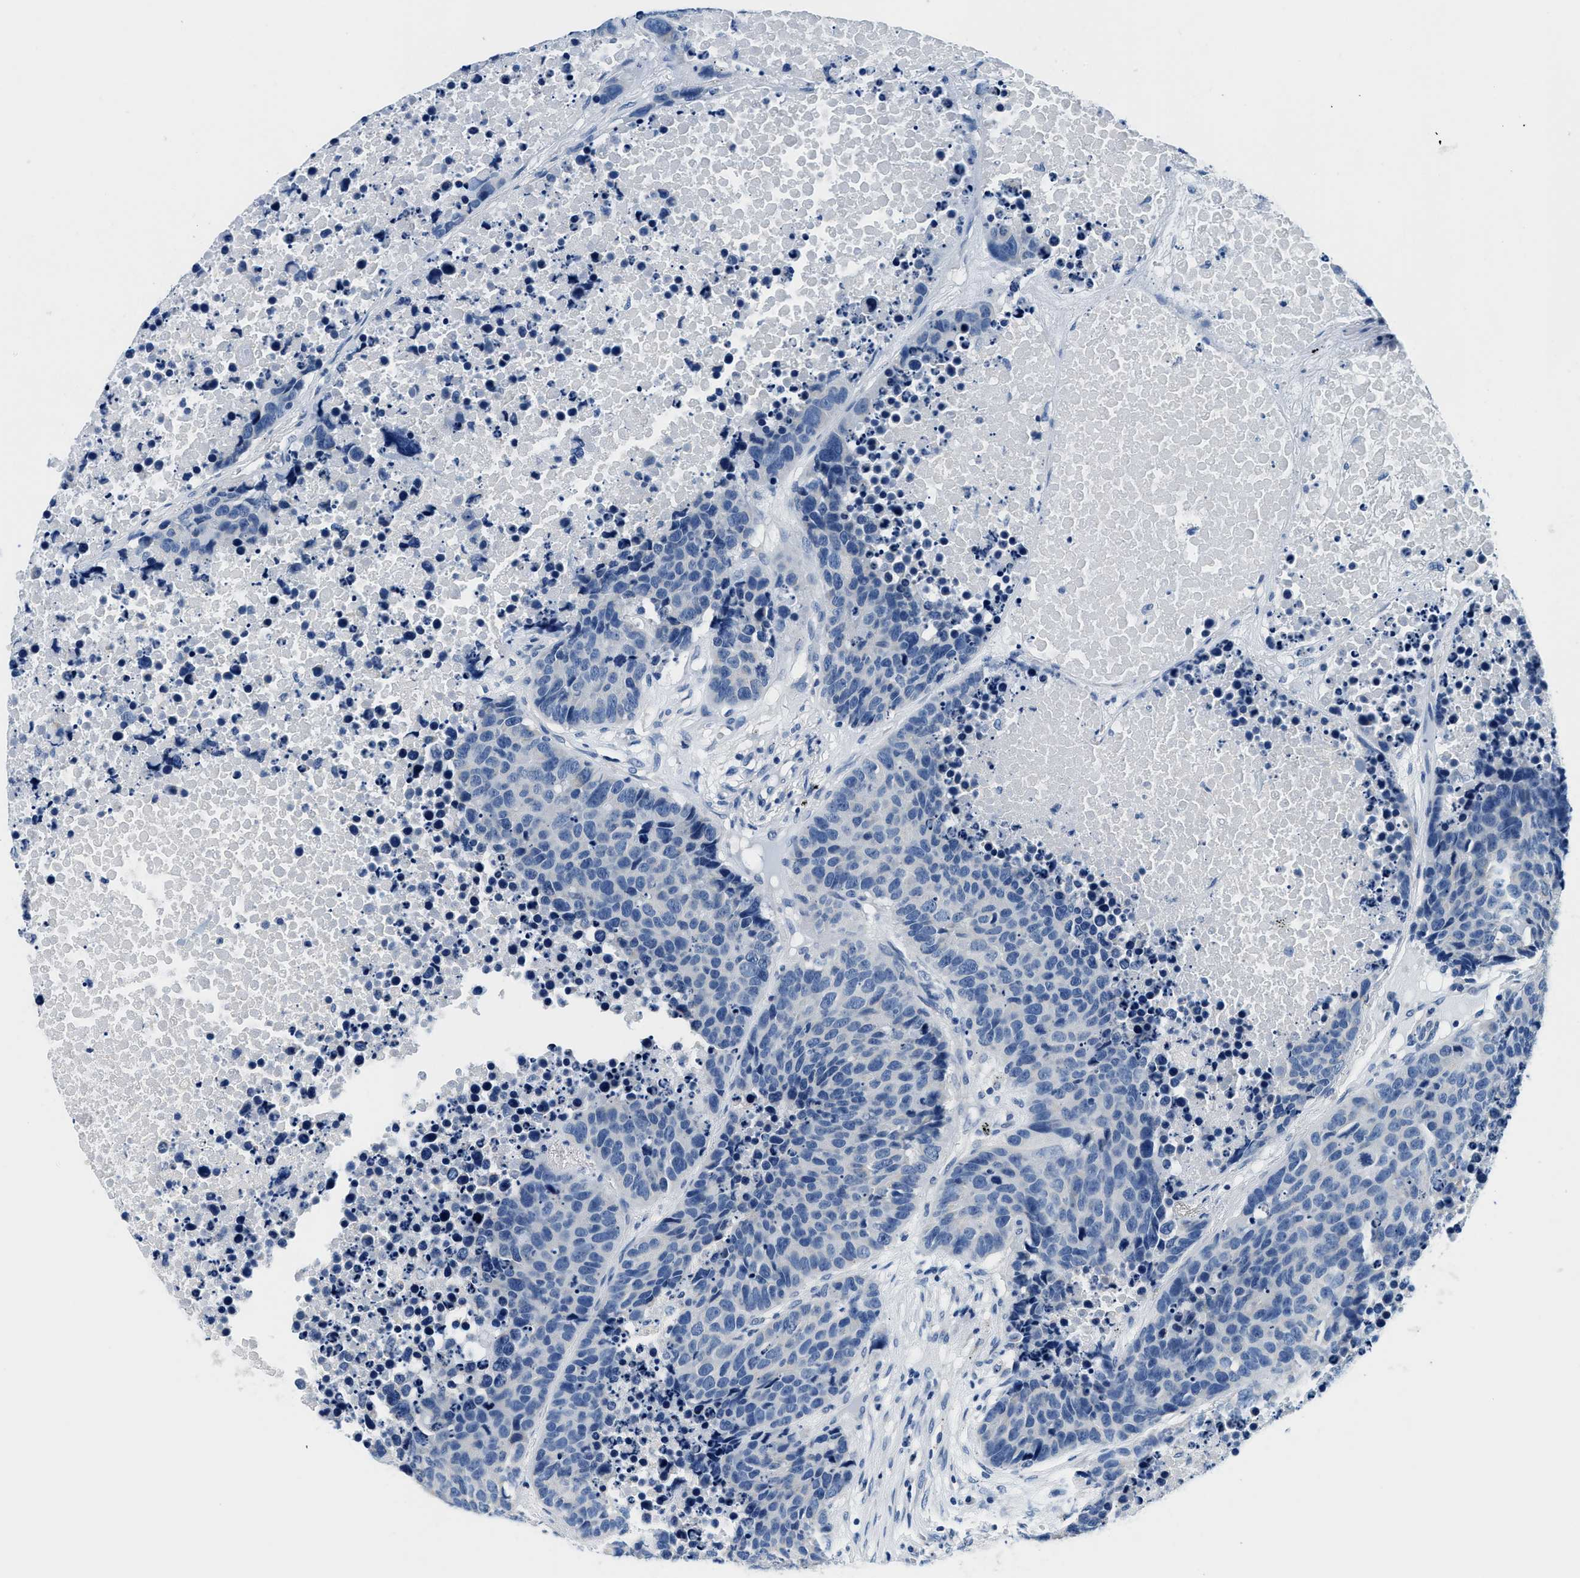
{"staining": {"intensity": "negative", "quantity": "none", "location": "none"}, "tissue": "carcinoid", "cell_type": "Tumor cells", "image_type": "cancer", "snomed": [{"axis": "morphology", "description": "Carcinoid, malignant, NOS"}, {"axis": "topography", "description": "Lung"}], "caption": "Micrograph shows no significant protein staining in tumor cells of carcinoid.", "gene": "GSTM3", "patient": {"sex": "male", "age": 60}}